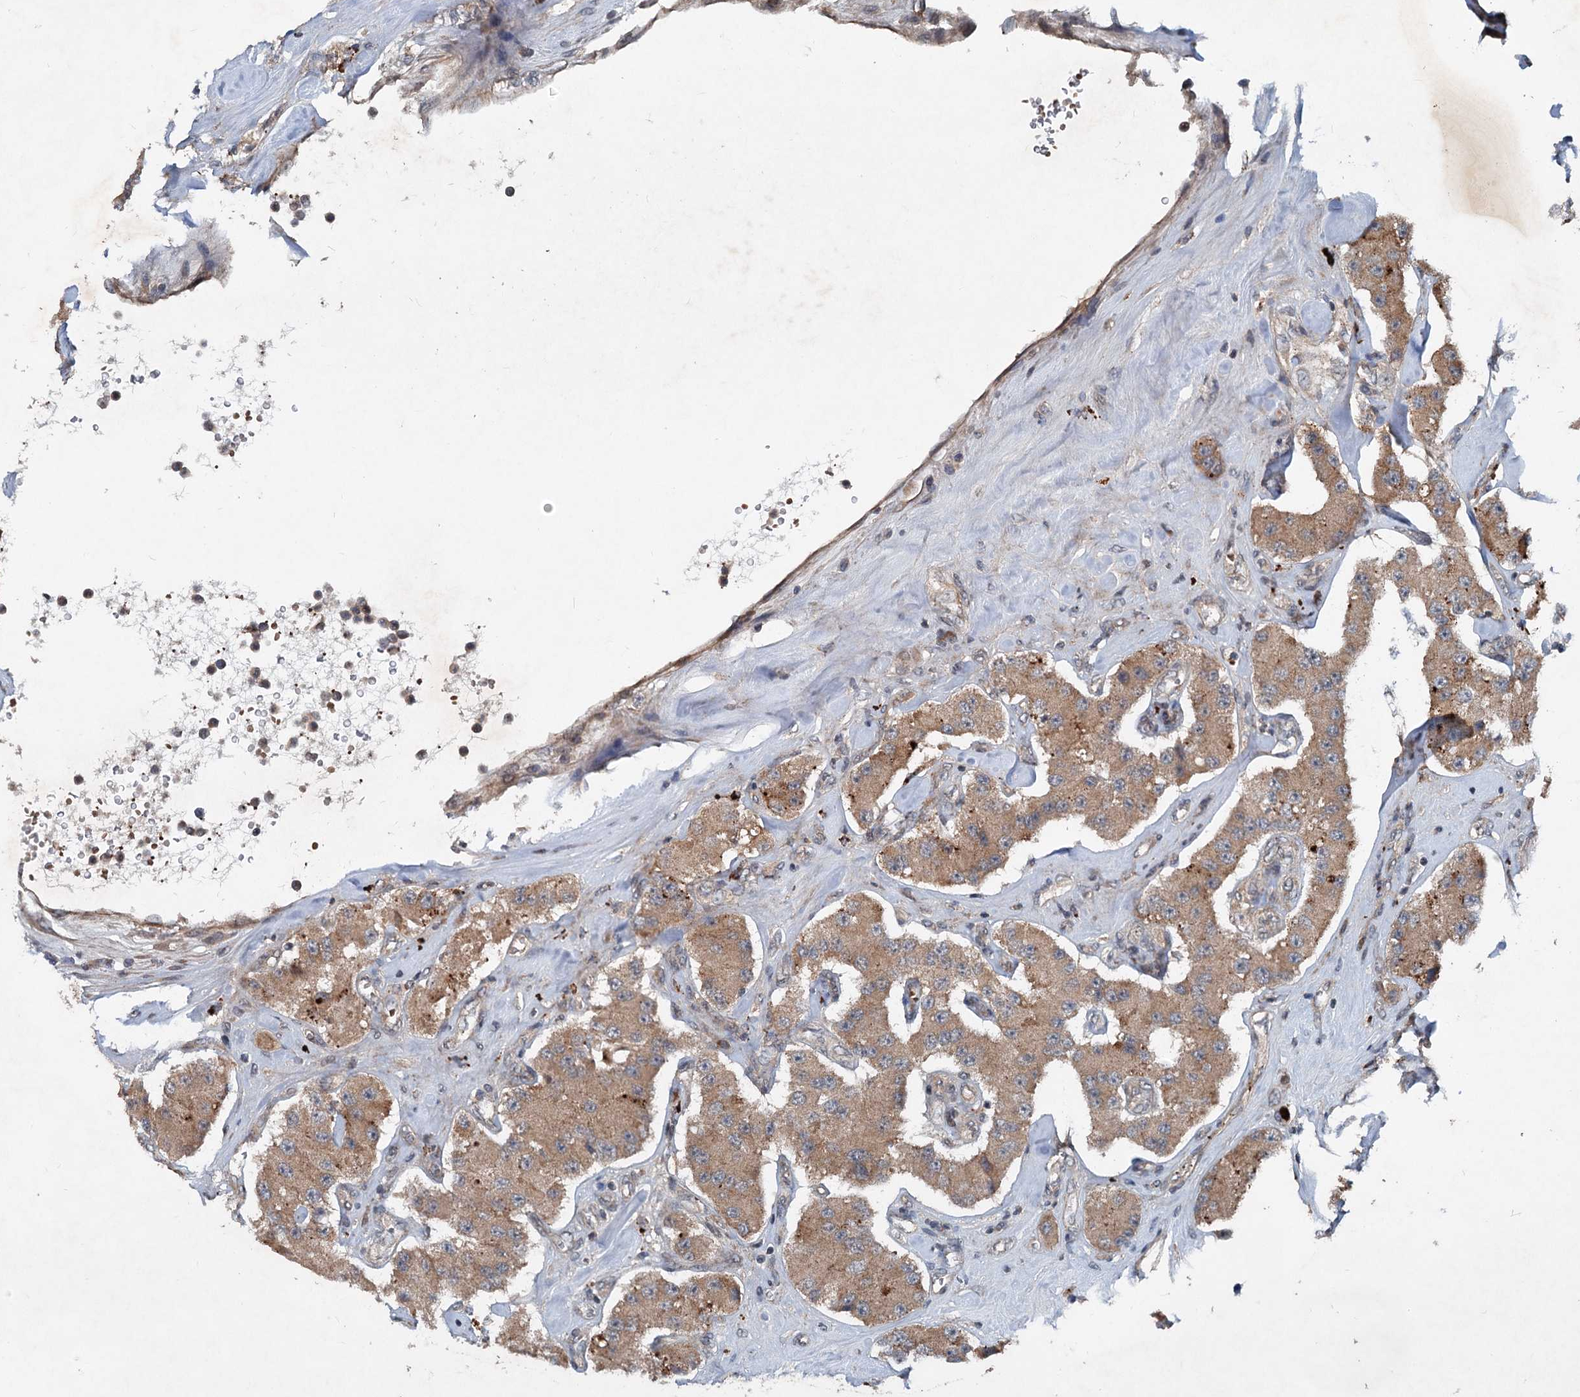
{"staining": {"intensity": "moderate", "quantity": ">75%", "location": "cytoplasmic/membranous"}, "tissue": "carcinoid", "cell_type": "Tumor cells", "image_type": "cancer", "snomed": [{"axis": "morphology", "description": "Carcinoid, malignant, NOS"}, {"axis": "topography", "description": "Pancreas"}], "caption": "Immunohistochemistry (DAB) staining of malignant carcinoid reveals moderate cytoplasmic/membranous protein staining in approximately >75% of tumor cells.", "gene": "N4BP2L2", "patient": {"sex": "male", "age": 41}}